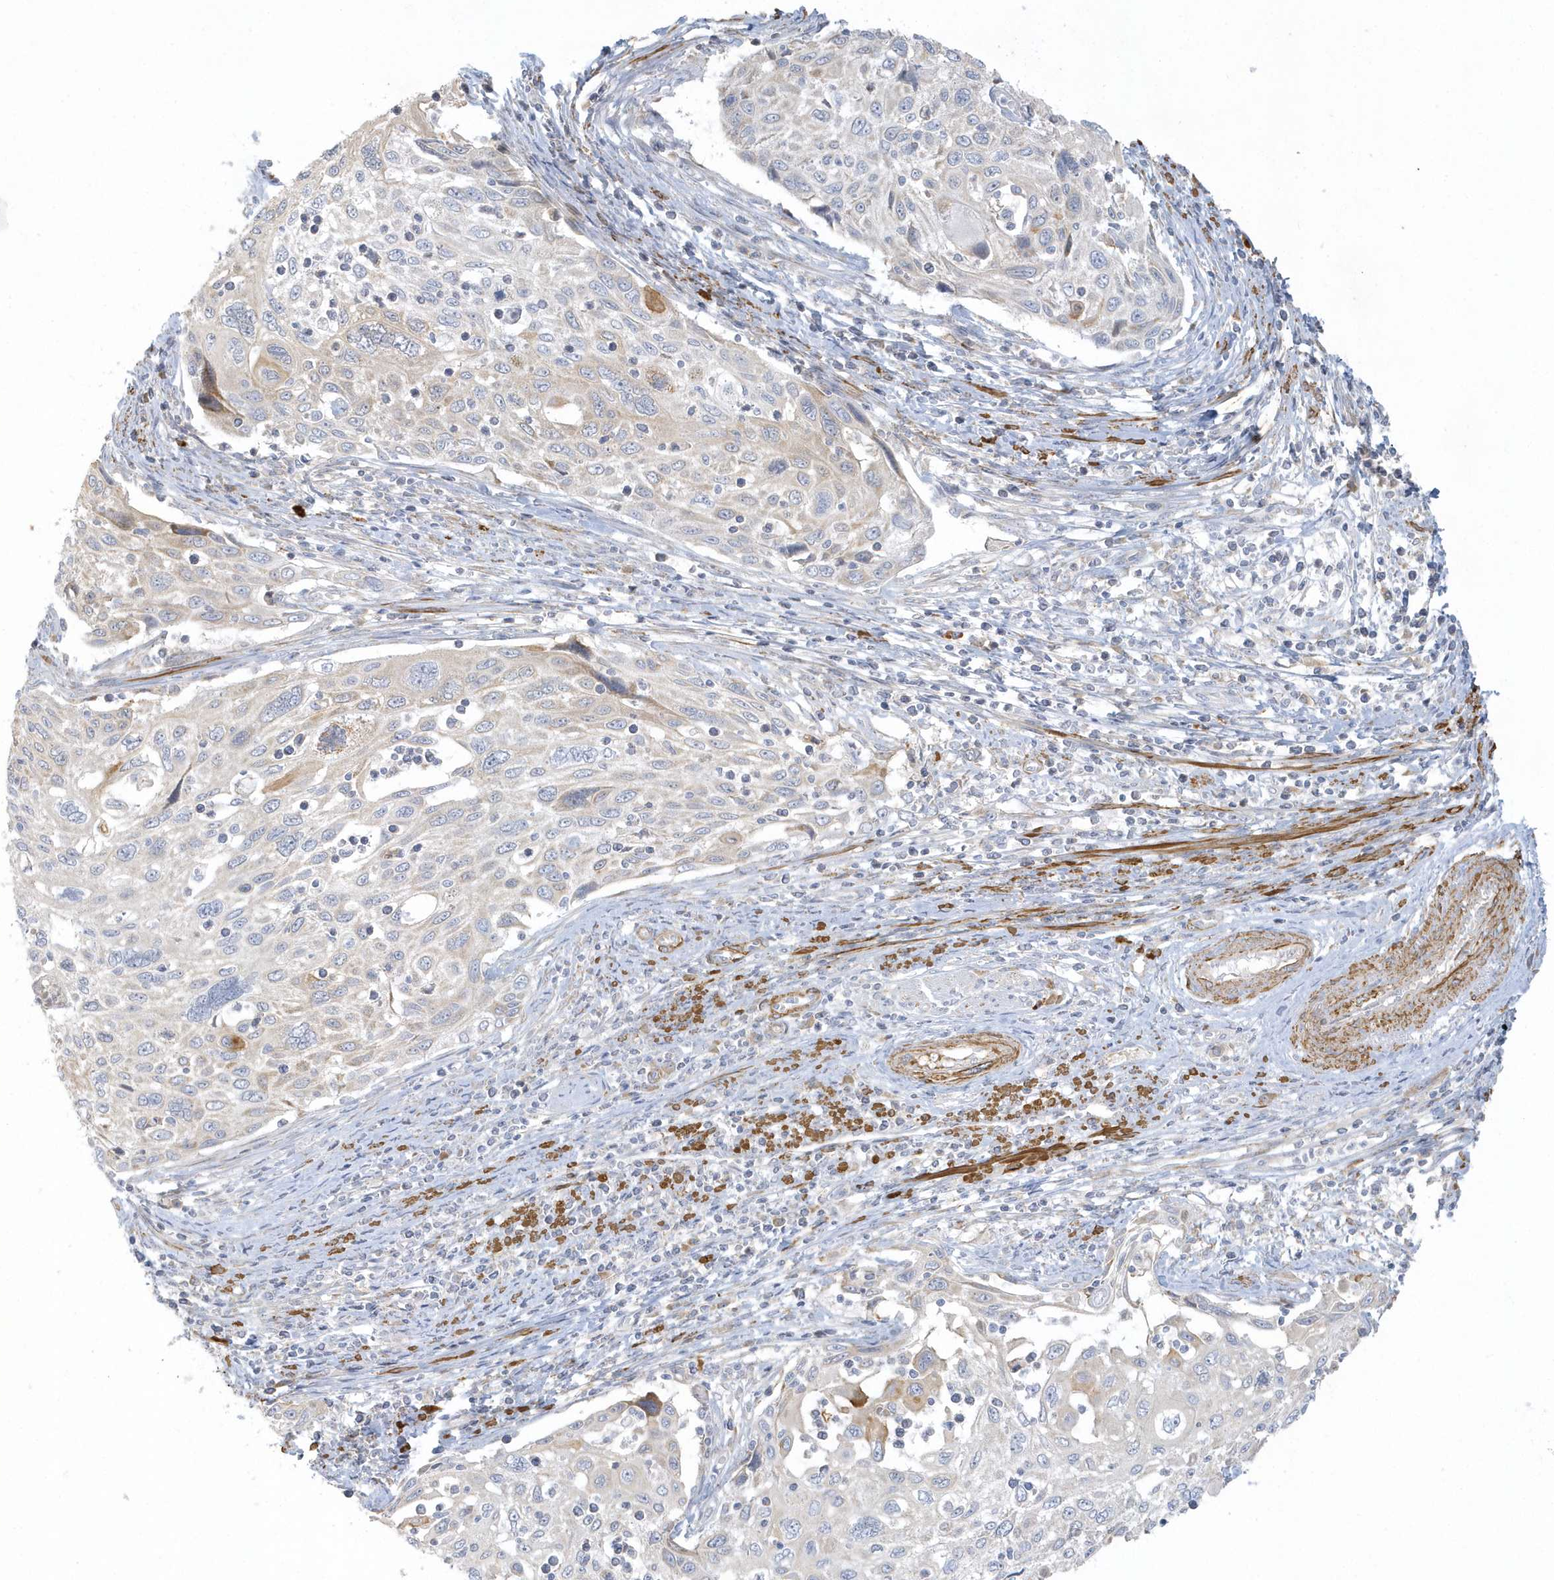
{"staining": {"intensity": "negative", "quantity": "none", "location": "none"}, "tissue": "cervical cancer", "cell_type": "Tumor cells", "image_type": "cancer", "snomed": [{"axis": "morphology", "description": "Squamous cell carcinoma, NOS"}, {"axis": "topography", "description": "Cervix"}], "caption": "This is an IHC photomicrograph of human cervical cancer. There is no positivity in tumor cells.", "gene": "THADA", "patient": {"sex": "female", "age": 70}}